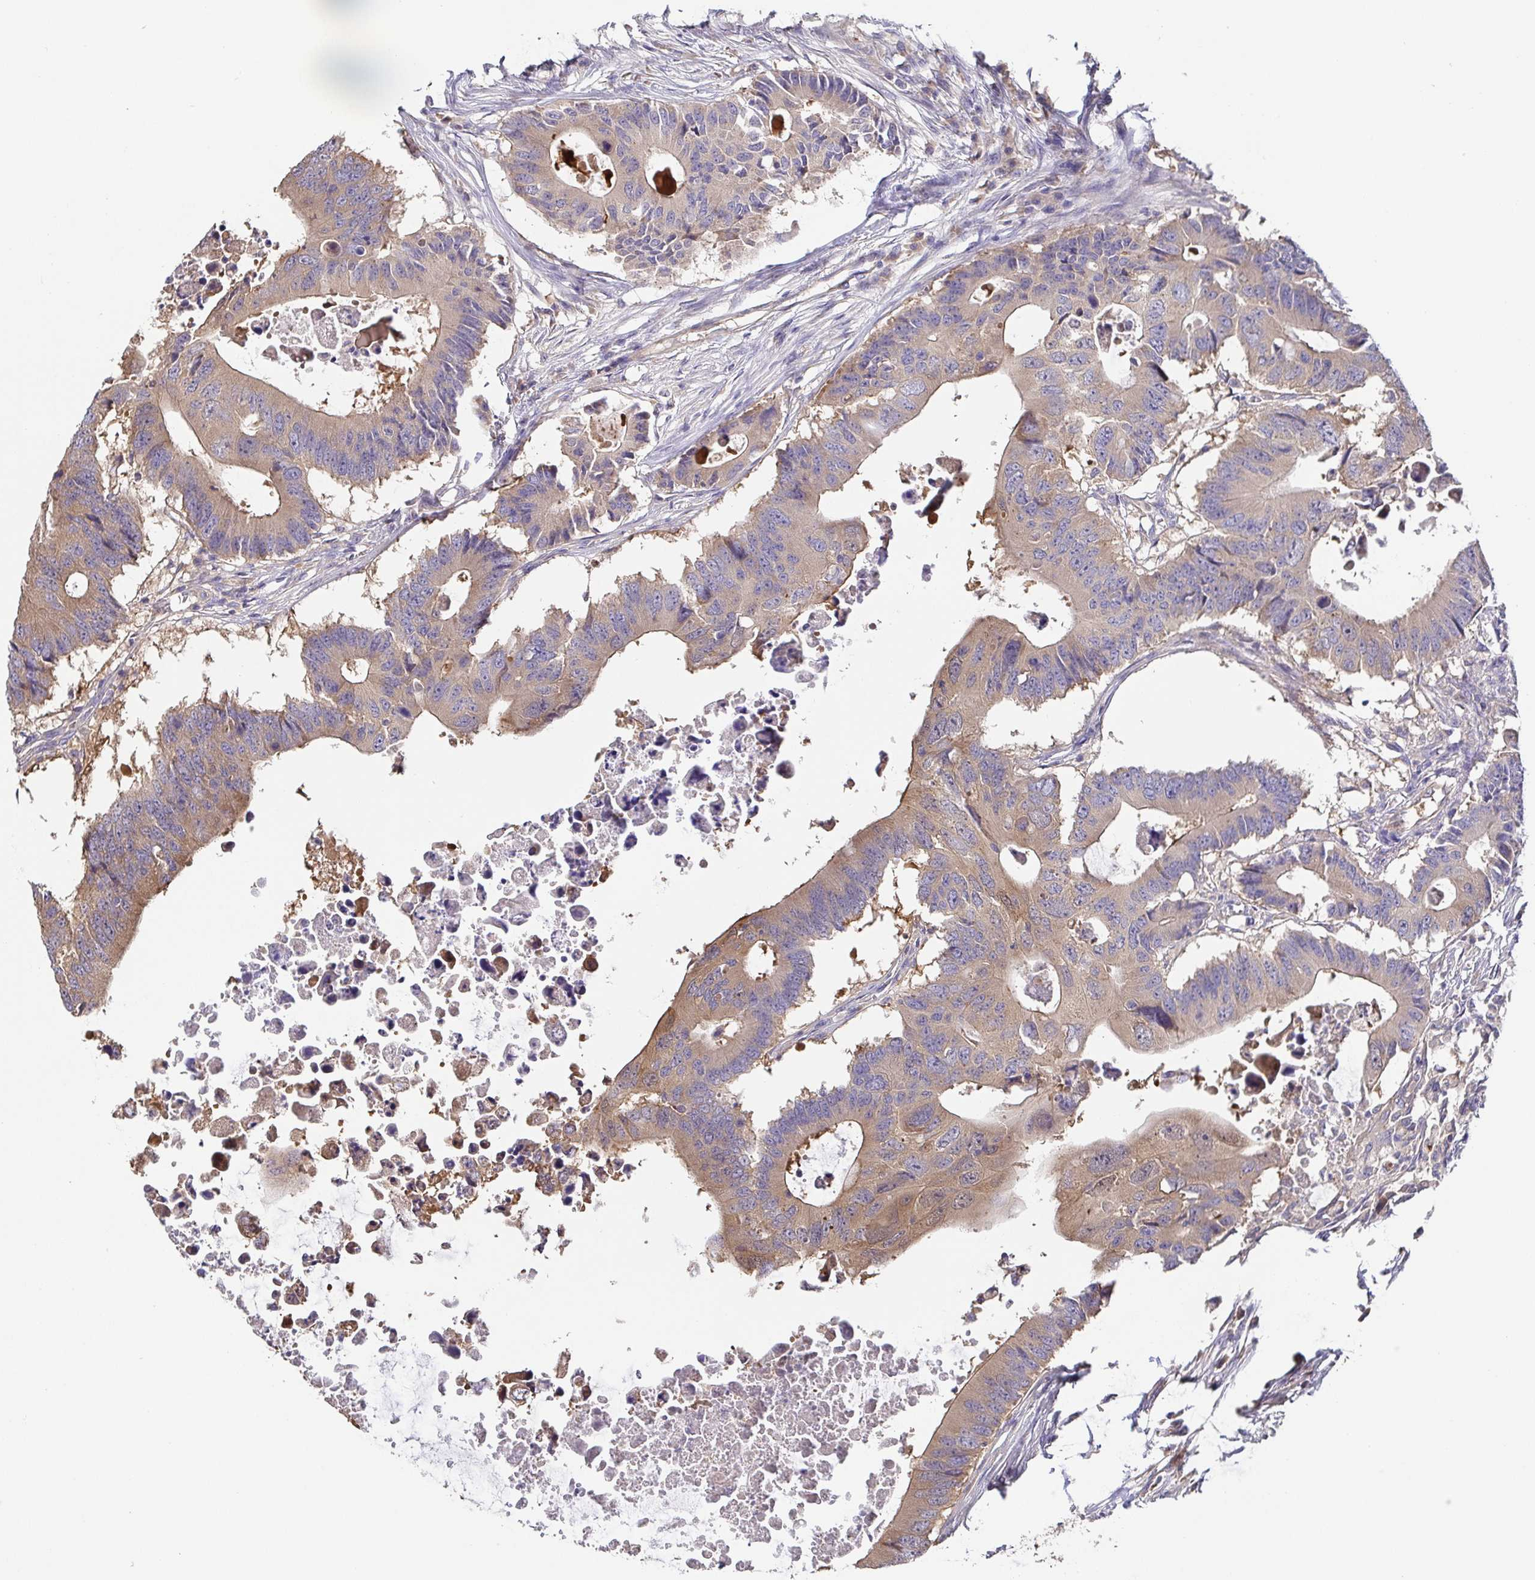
{"staining": {"intensity": "weak", "quantity": ">75%", "location": "cytoplasmic/membranous"}, "tissue": "colorectal cancer", "cell_type": "Tumor cells", "image_type": "cancer", "snomed": [{"axis": "morphology", "description": "Adenocarcinoma, NOS"}, {"axis": "topography", "description": "Colon"}], "caption": "Colorectal adenocarcinoma was stained to show a protein in brown. There is low levels of weak cytoplasmic/membranous positivity in about >75% of tumor cells.", "gene": "EIF3D", "patient": {"sex": "male", "age": 71}}